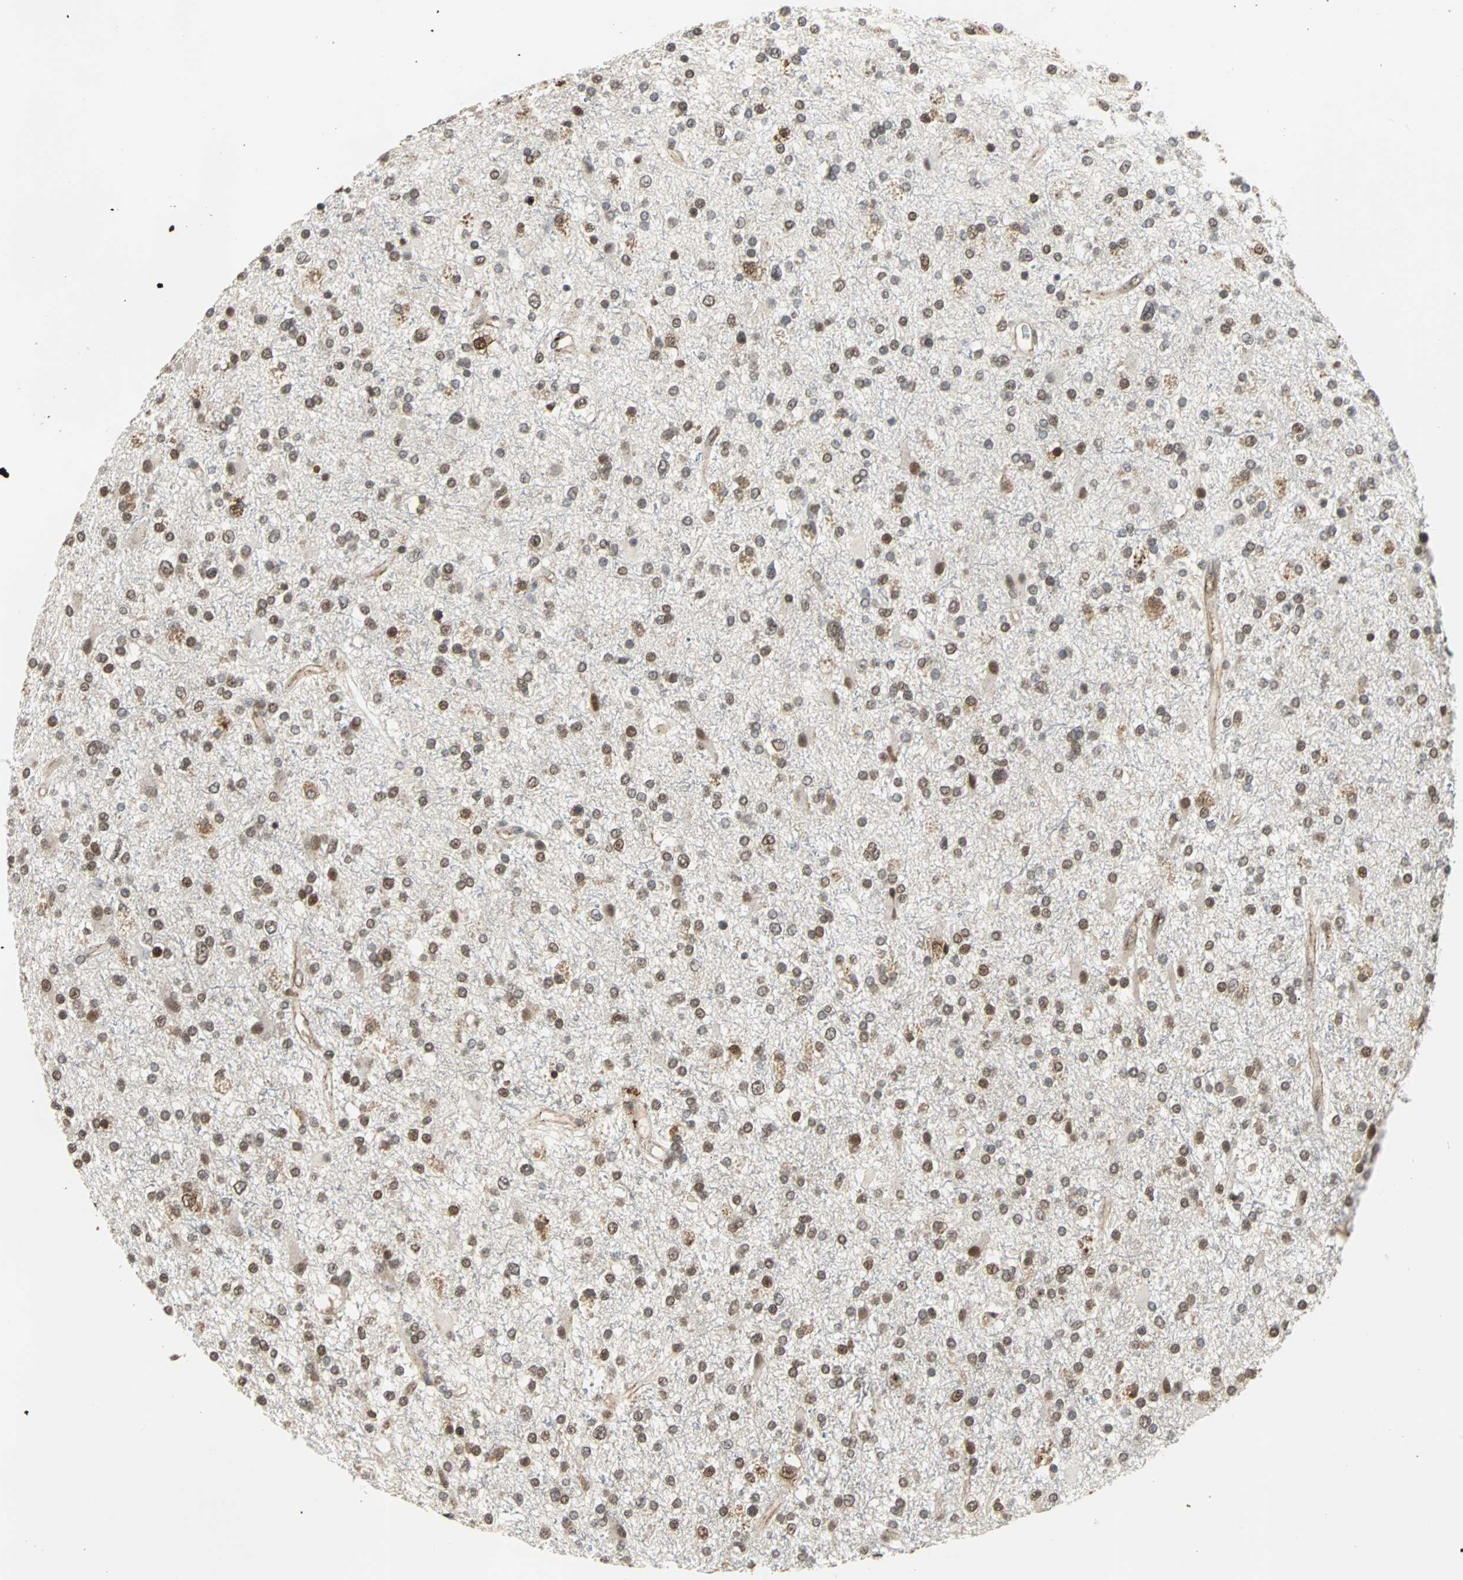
{"staining": {"intensity": "weak", "quantity": ">75%", "location": "cytoplasmic/membranous"}, "tissue": "glioma", "cell_type": "Tumor cells", "image_type": "cancer", "snomed": [{"axis": "morphology", "description": "Glioma, malignant, High grade"}, {"axis": "topography", "description": "Brain"}], "caption": "Glioma stained with DAB (3,3'-diaminobenzidine) immunohistochemistry (IHC) reveals low levels of weak cytoplasmic/membranous staining in approximately >75% of tumor cells.", "gene": "LSR", "patient": {"sex": "male", "age": 33}}